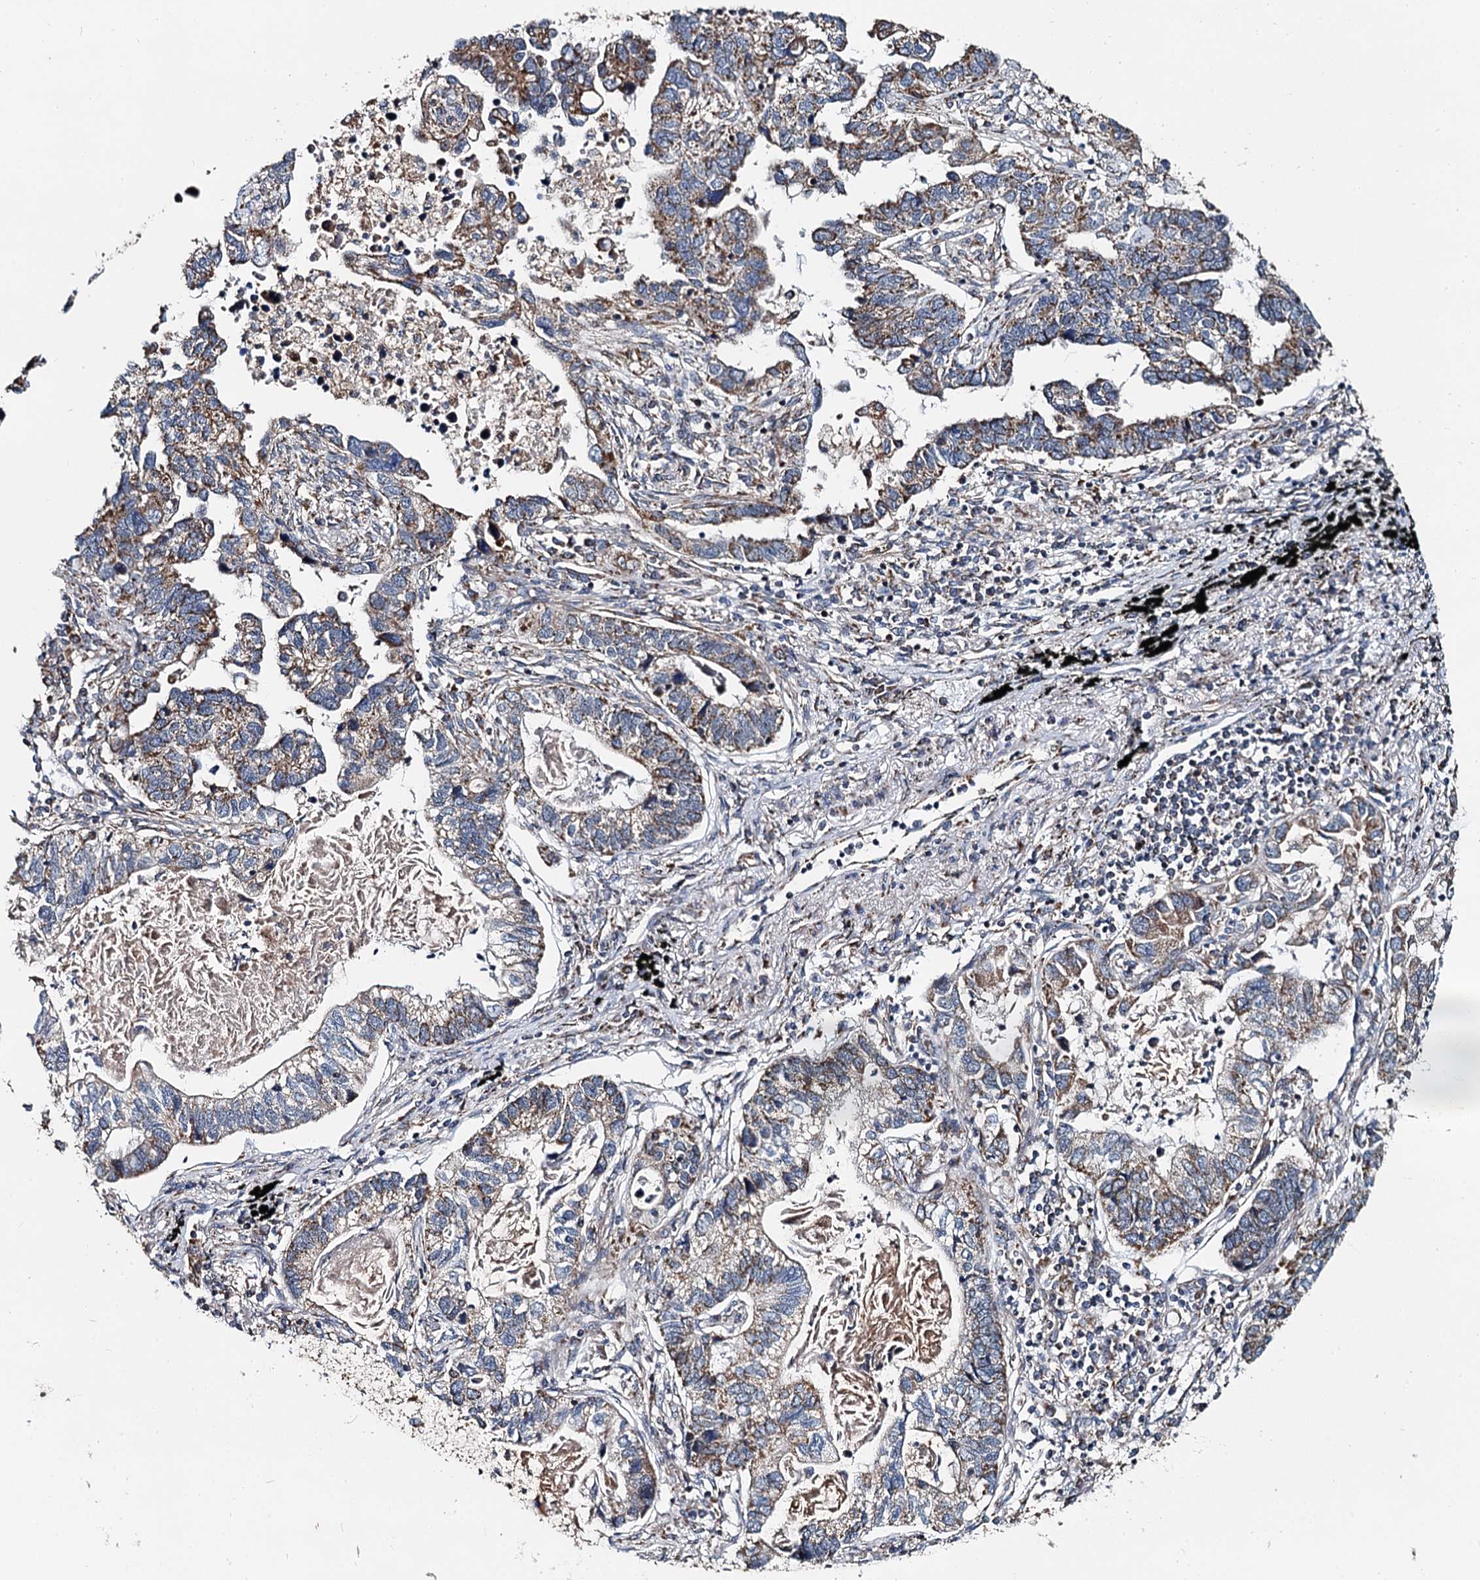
{"staining": {"intensity": "moderate", "quantity": "<25%", "location": "cytoplasmic/membranous"}, "tissue": "lung cancer", "cell_type": "Tumor cells", "image_type": "cancer", "snomed": [{"axis": "morphology", "description": "Adenocarcinoma, NOS"}, {"axis": "topography", "description": "Lung"}], "caption": "Protein staining of lung cancer tissue displays moderate cytoplasmic/membranous positivity in approximately <25% of tumor cells. (DAB (3,3'-diaminobenzidine) = brown stain, brightfield microscopy at high magnification).", "gene": "SPRYD3", "patient": {"sex": "male", "age": 67}}